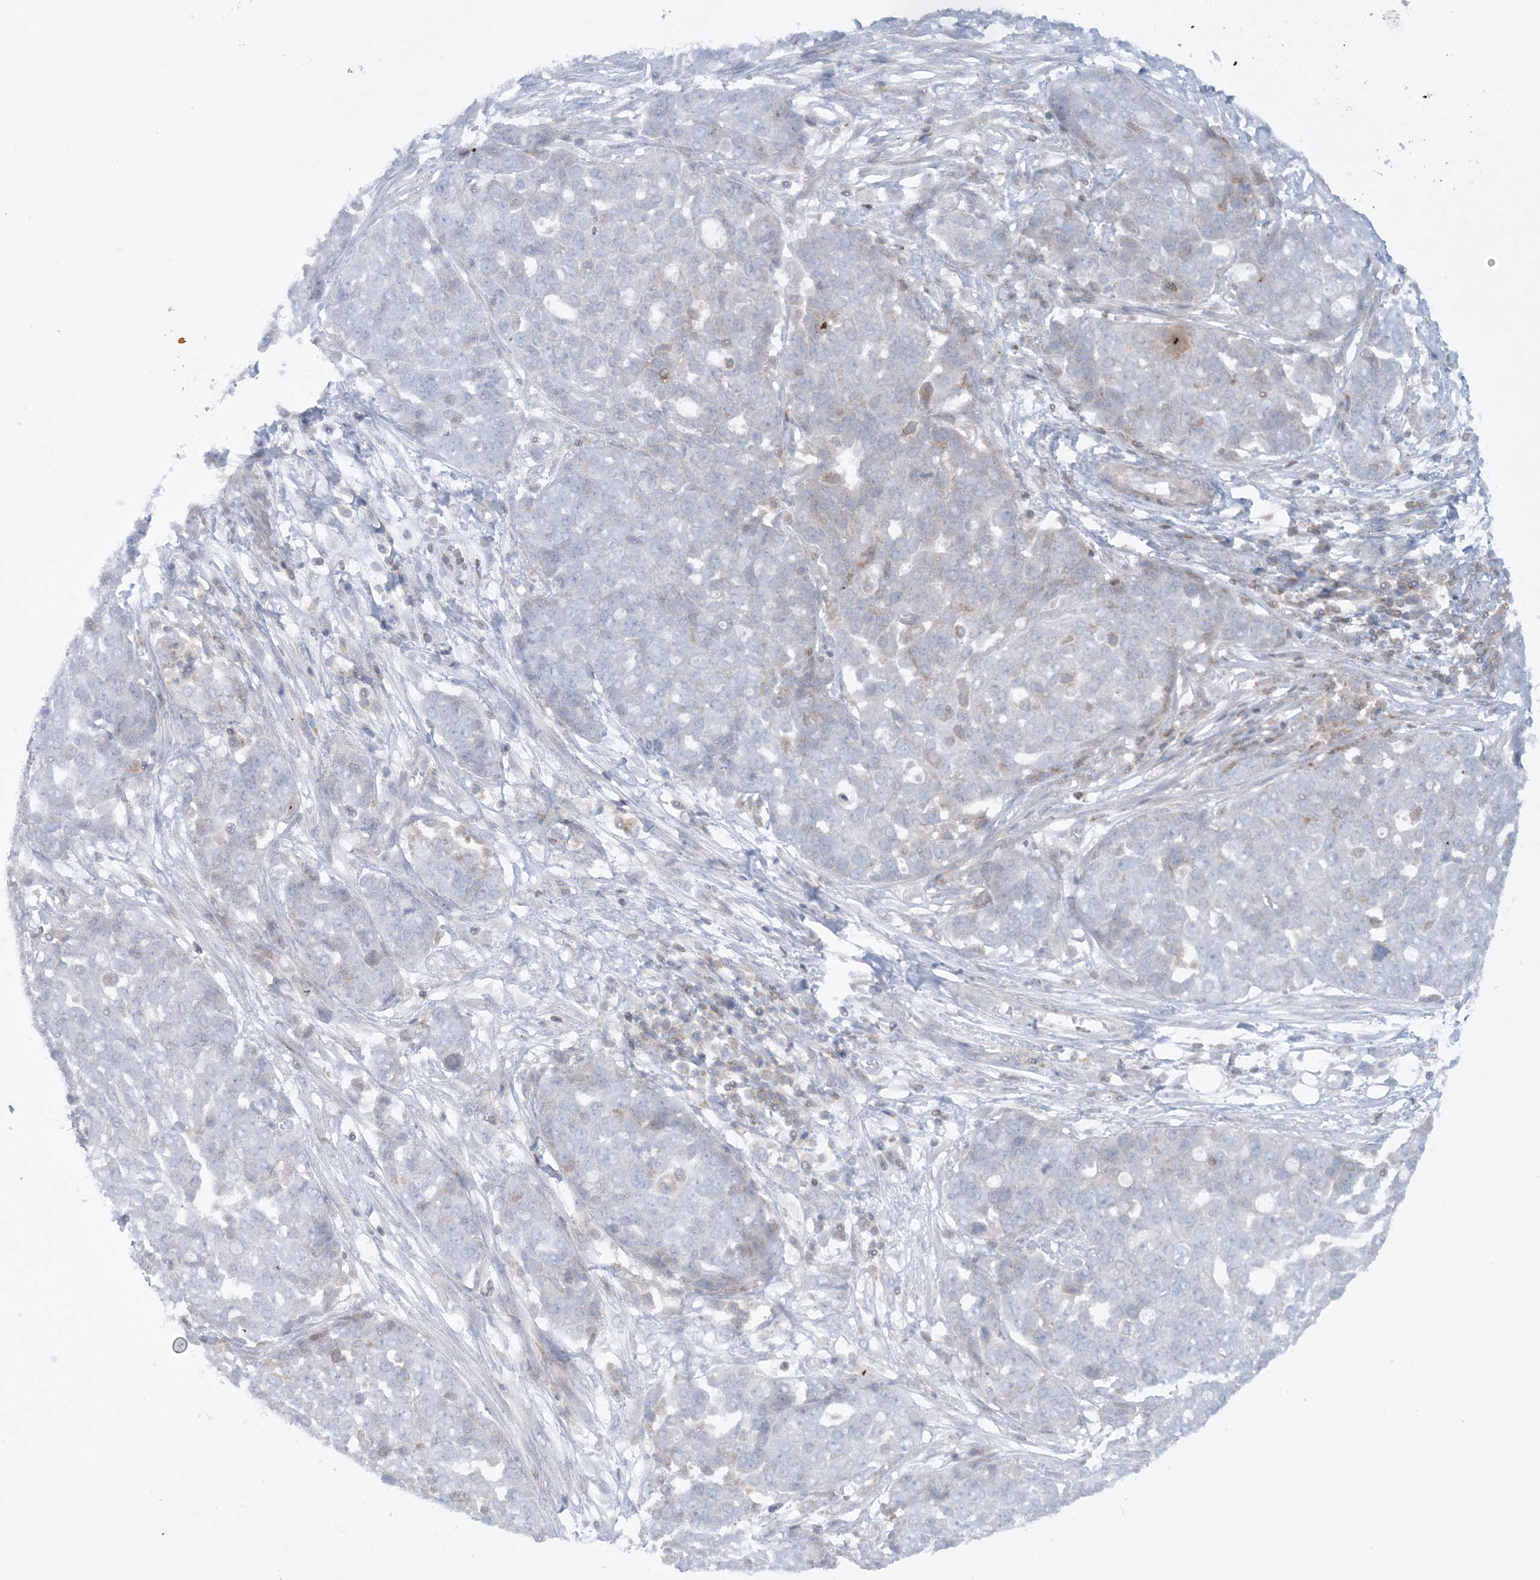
{"staining": {"intensity": "negative", "quantity": "none", "location": "none"}, "tissue": "ovarian cancer", "cell_type": "Tumor cells", "image_type": "cancer", "snomed": [{"axis": "morphology", "description": "Cystadenocarcinoma, serous, NOS"}, {"axis": "topography", "description": "Soft tissue"}, {"axis": "topography", "description": "Ovary"}], "caption": "This is an immunohistochemistry (IHC) image of human serous cystadenocarcinoma (ovarian). There is no positivity in tumor cells.", "gene": "ARHGAP30", "patient": {"sex": "female", "age": 57}}